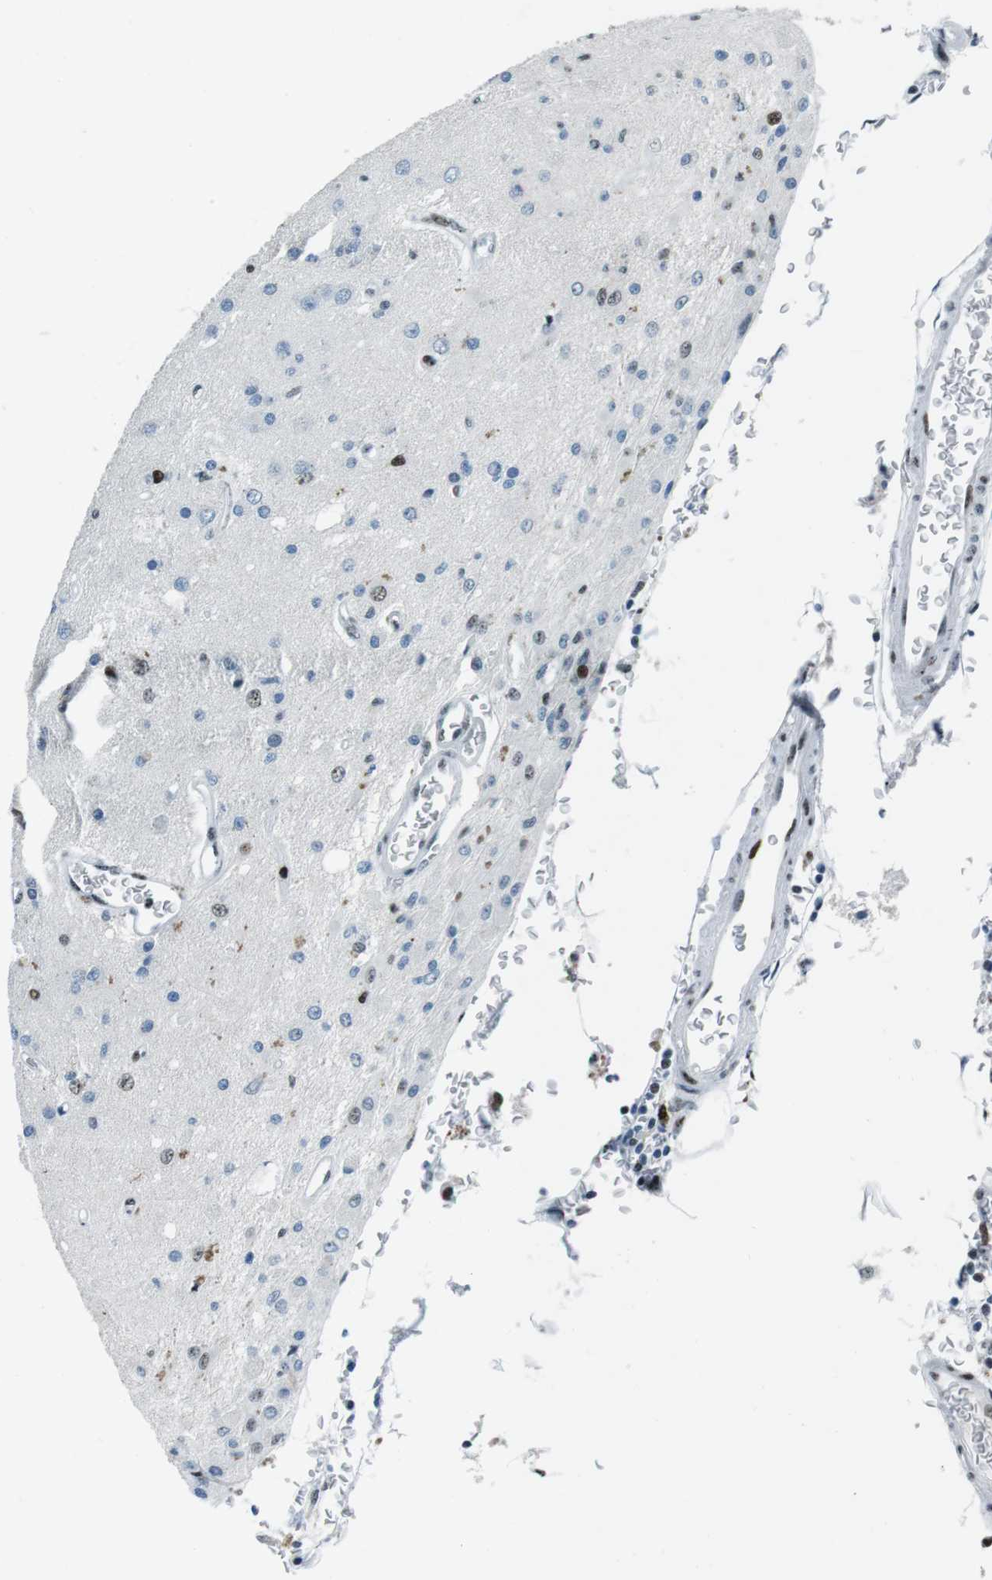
{"staining": {"intensity": "weak", "quantity": "<25%", "location": "nuclear"}, "tissue": "glioma", "cell_type": "Tumor cells", "image_type": "cancer", "snomed": [{"axis": "morphology", "description": "Normal tissue, NOS"}, {"axis": "morphology", "description": "Glioma, malignant, High grade"}, {"axis": "topography", "description": "Cerebral cortex"}], "caption": "Histopathology image shows no protein positivity in tumor cells of malignant glioma (high-grade) tissue.", "gene": "PML", "patient": {"sex": "male", "age": 77}}